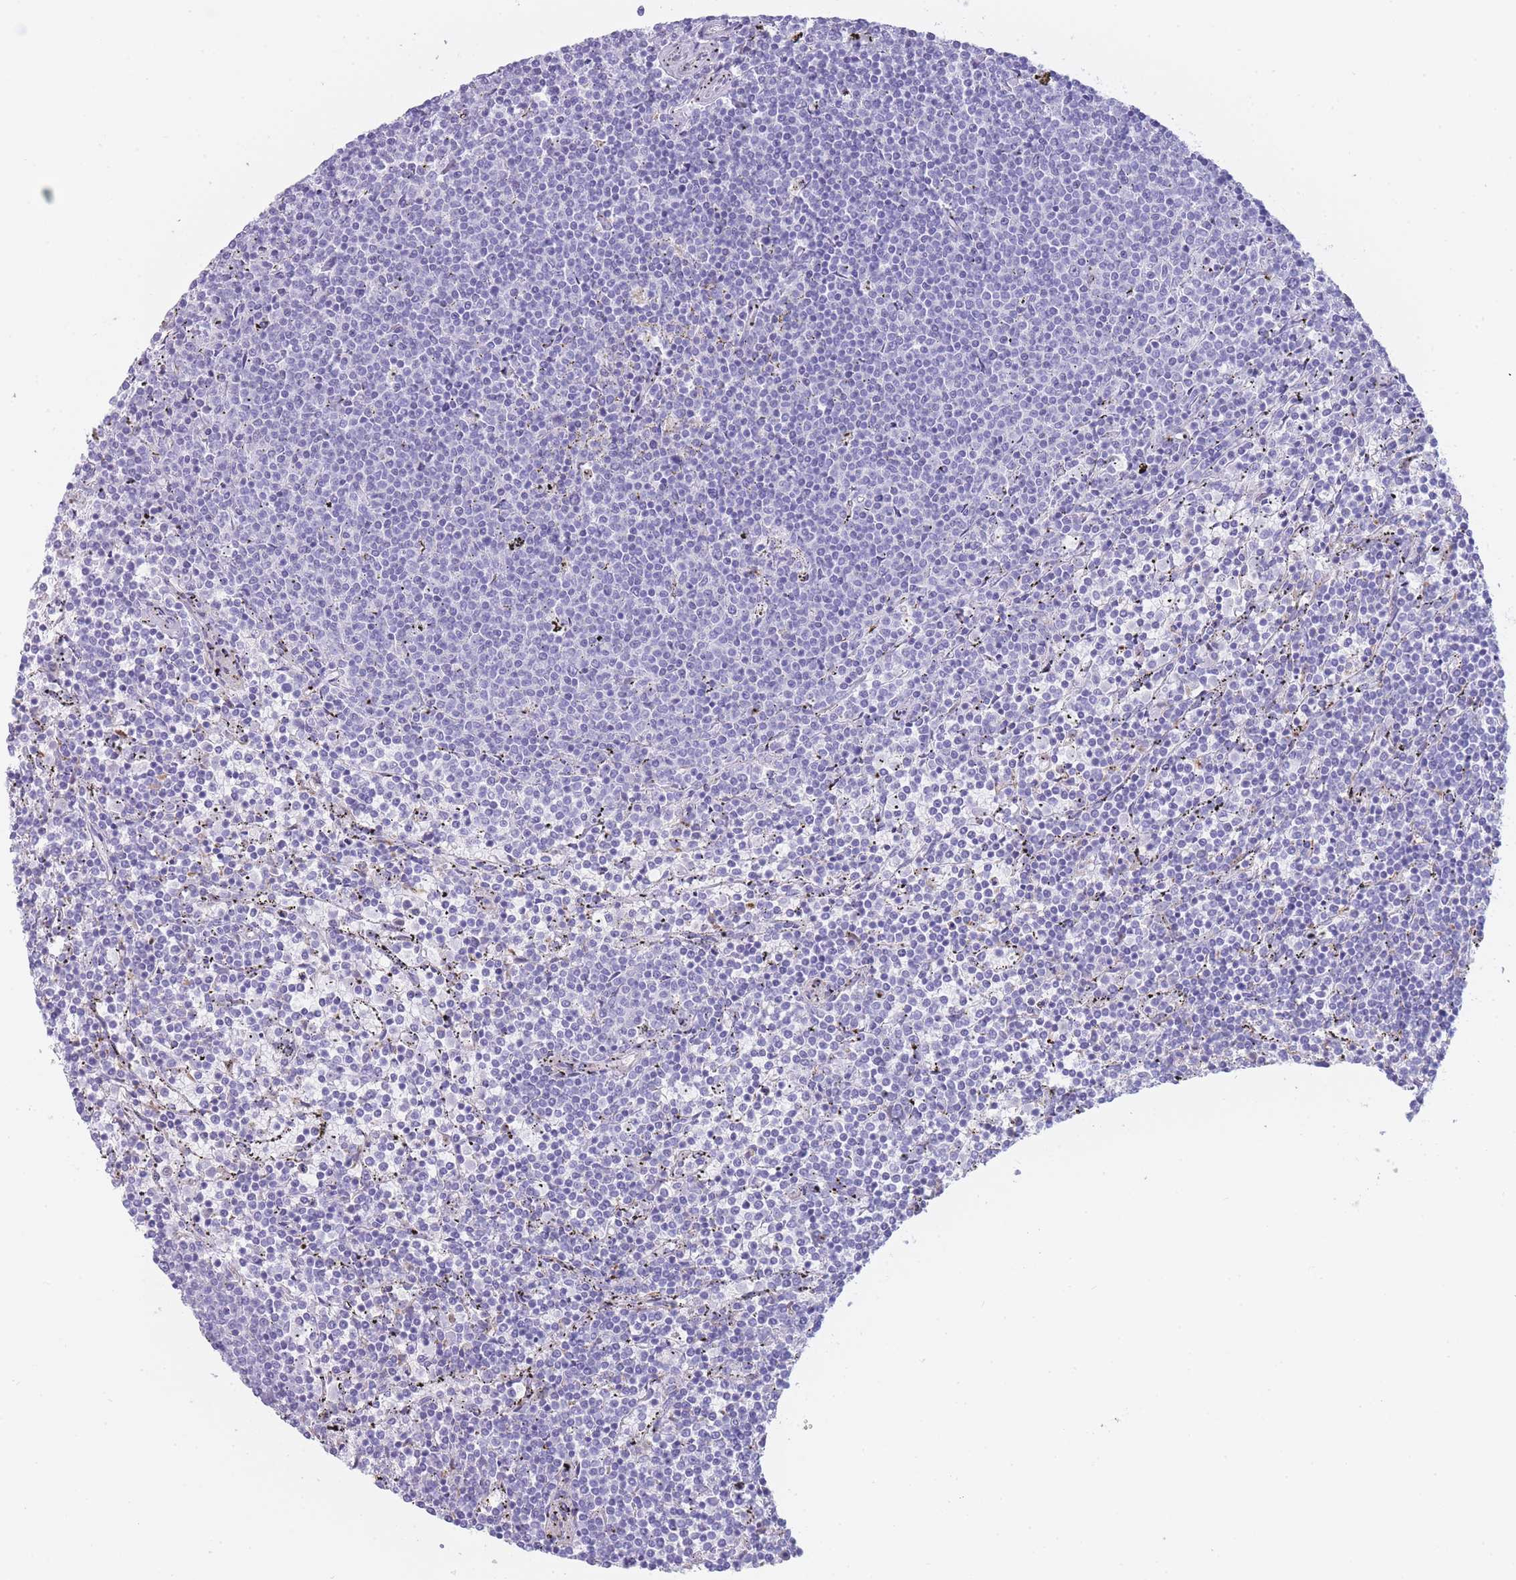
{"staining": {"intensity": "negative", "quantity": "none", "location": "none"}, "tissue": "lymphoma", "cell_type": "Tumor cells", "image_type": "cancer", "snomed": [{"axis": "morphology", "description": "Malignant lymphoma, non-Hodgkin's type, Low grade"}, {"axis": "topography", "description": "Spleen"}], "caption": "Tumor cells are negative for protein expression in human lymphoma.", "gene": "GAA", "patient": {"sex": "female", "age": 50}}